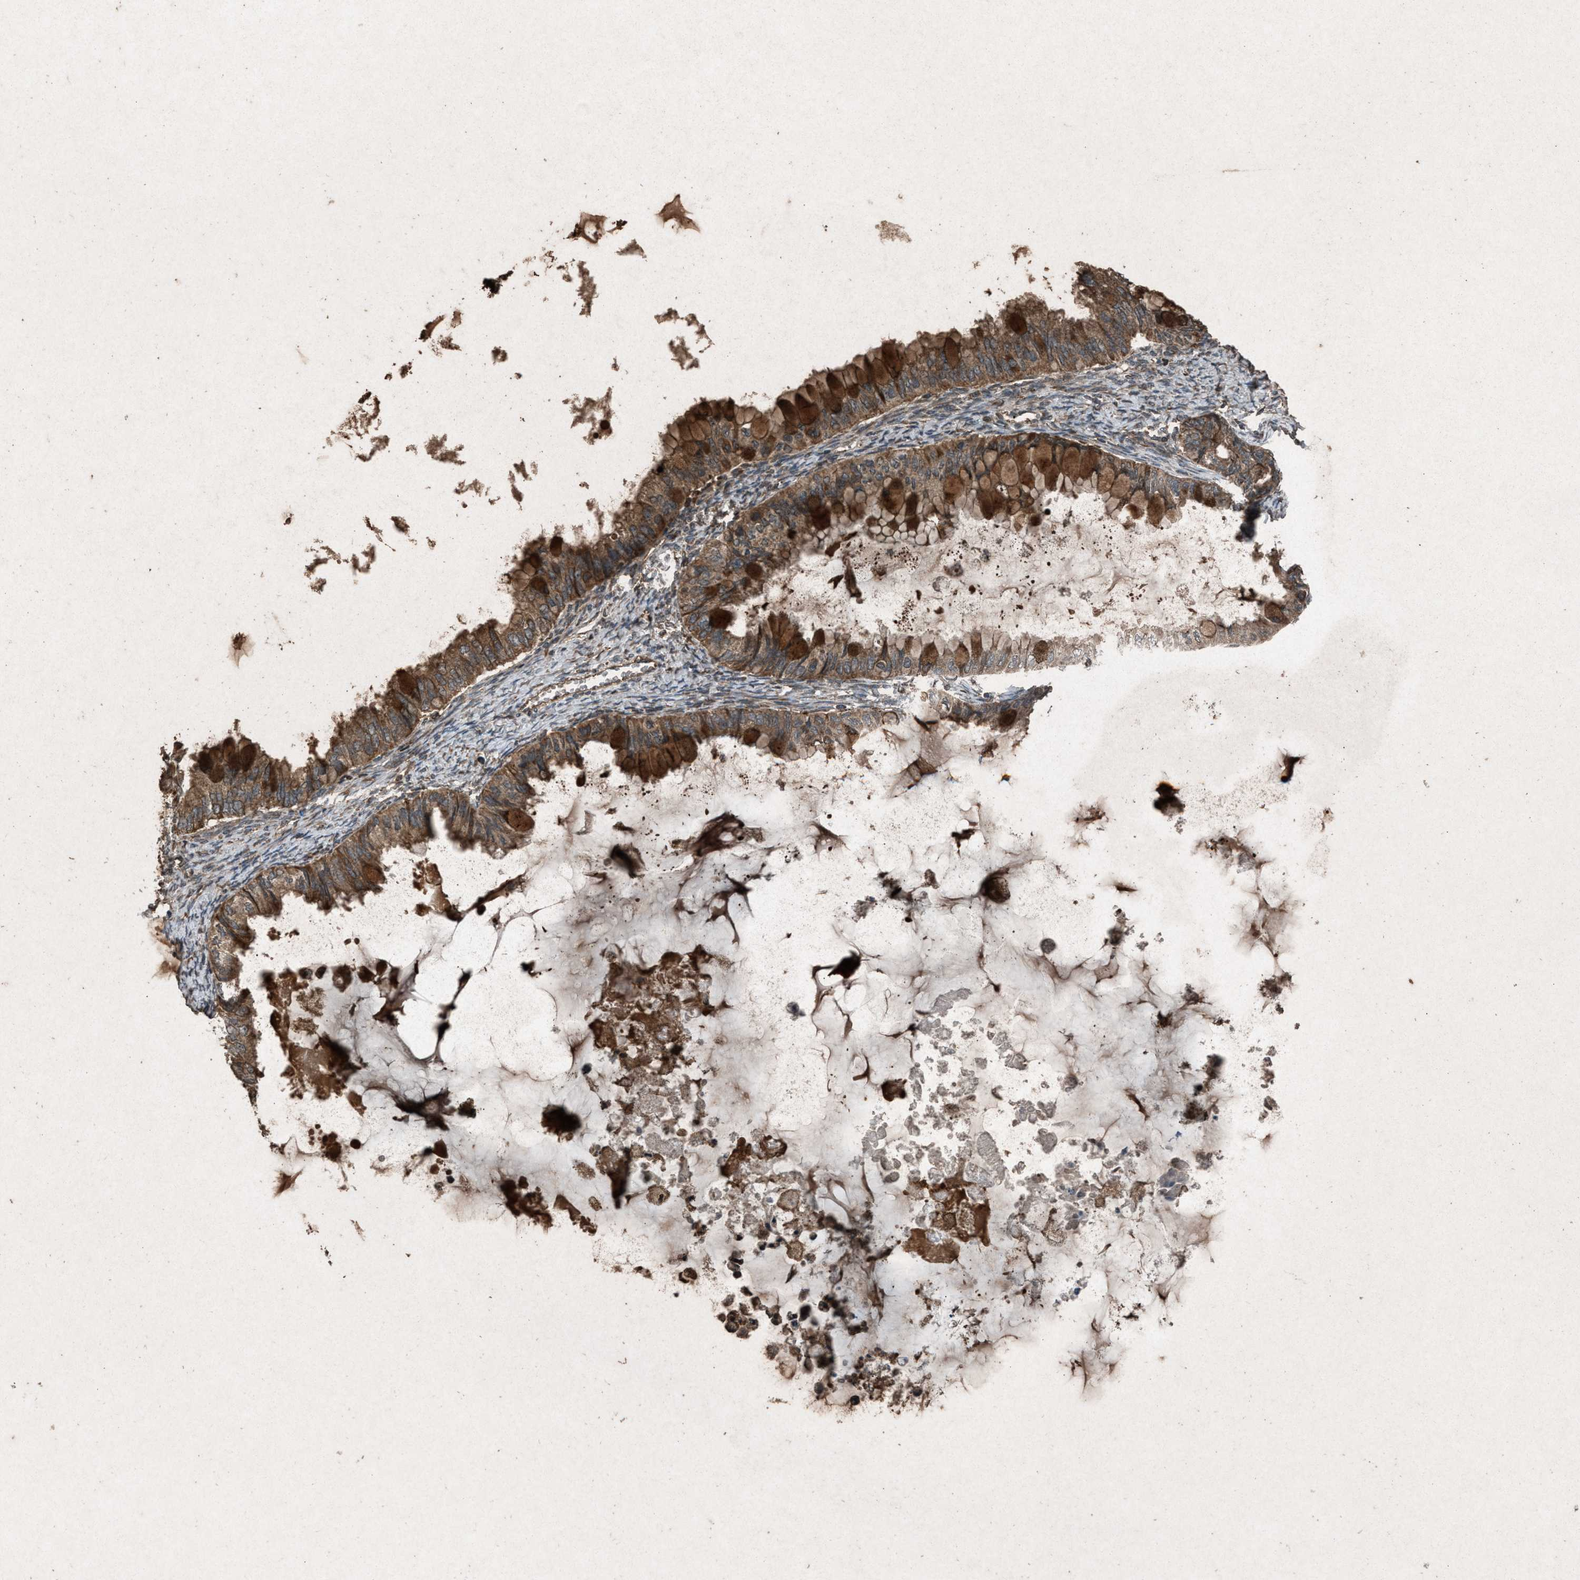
{"staining": {"intensity": "strong", "quantity": ">75%", "location": "cytoplasmic/membranous"}, "tissue": "ovarian cancer", "cell_type": "Tumor cells", "image_type": "cancer", "snomed": [{"axis": "morphology", "description": "Cystadenocarcinoma, mucinous, NOS"}, {"axis": "topography", "description": "Ovary"}], "caption": "Strong cytoplasmic/membranous expression is appreciated in approximately >75% of tumor cells in ovarian cancer (mucinous cystadenocarcinoma).", "gene": "CALR", "patient": {"sex": "female", "age": 80}}